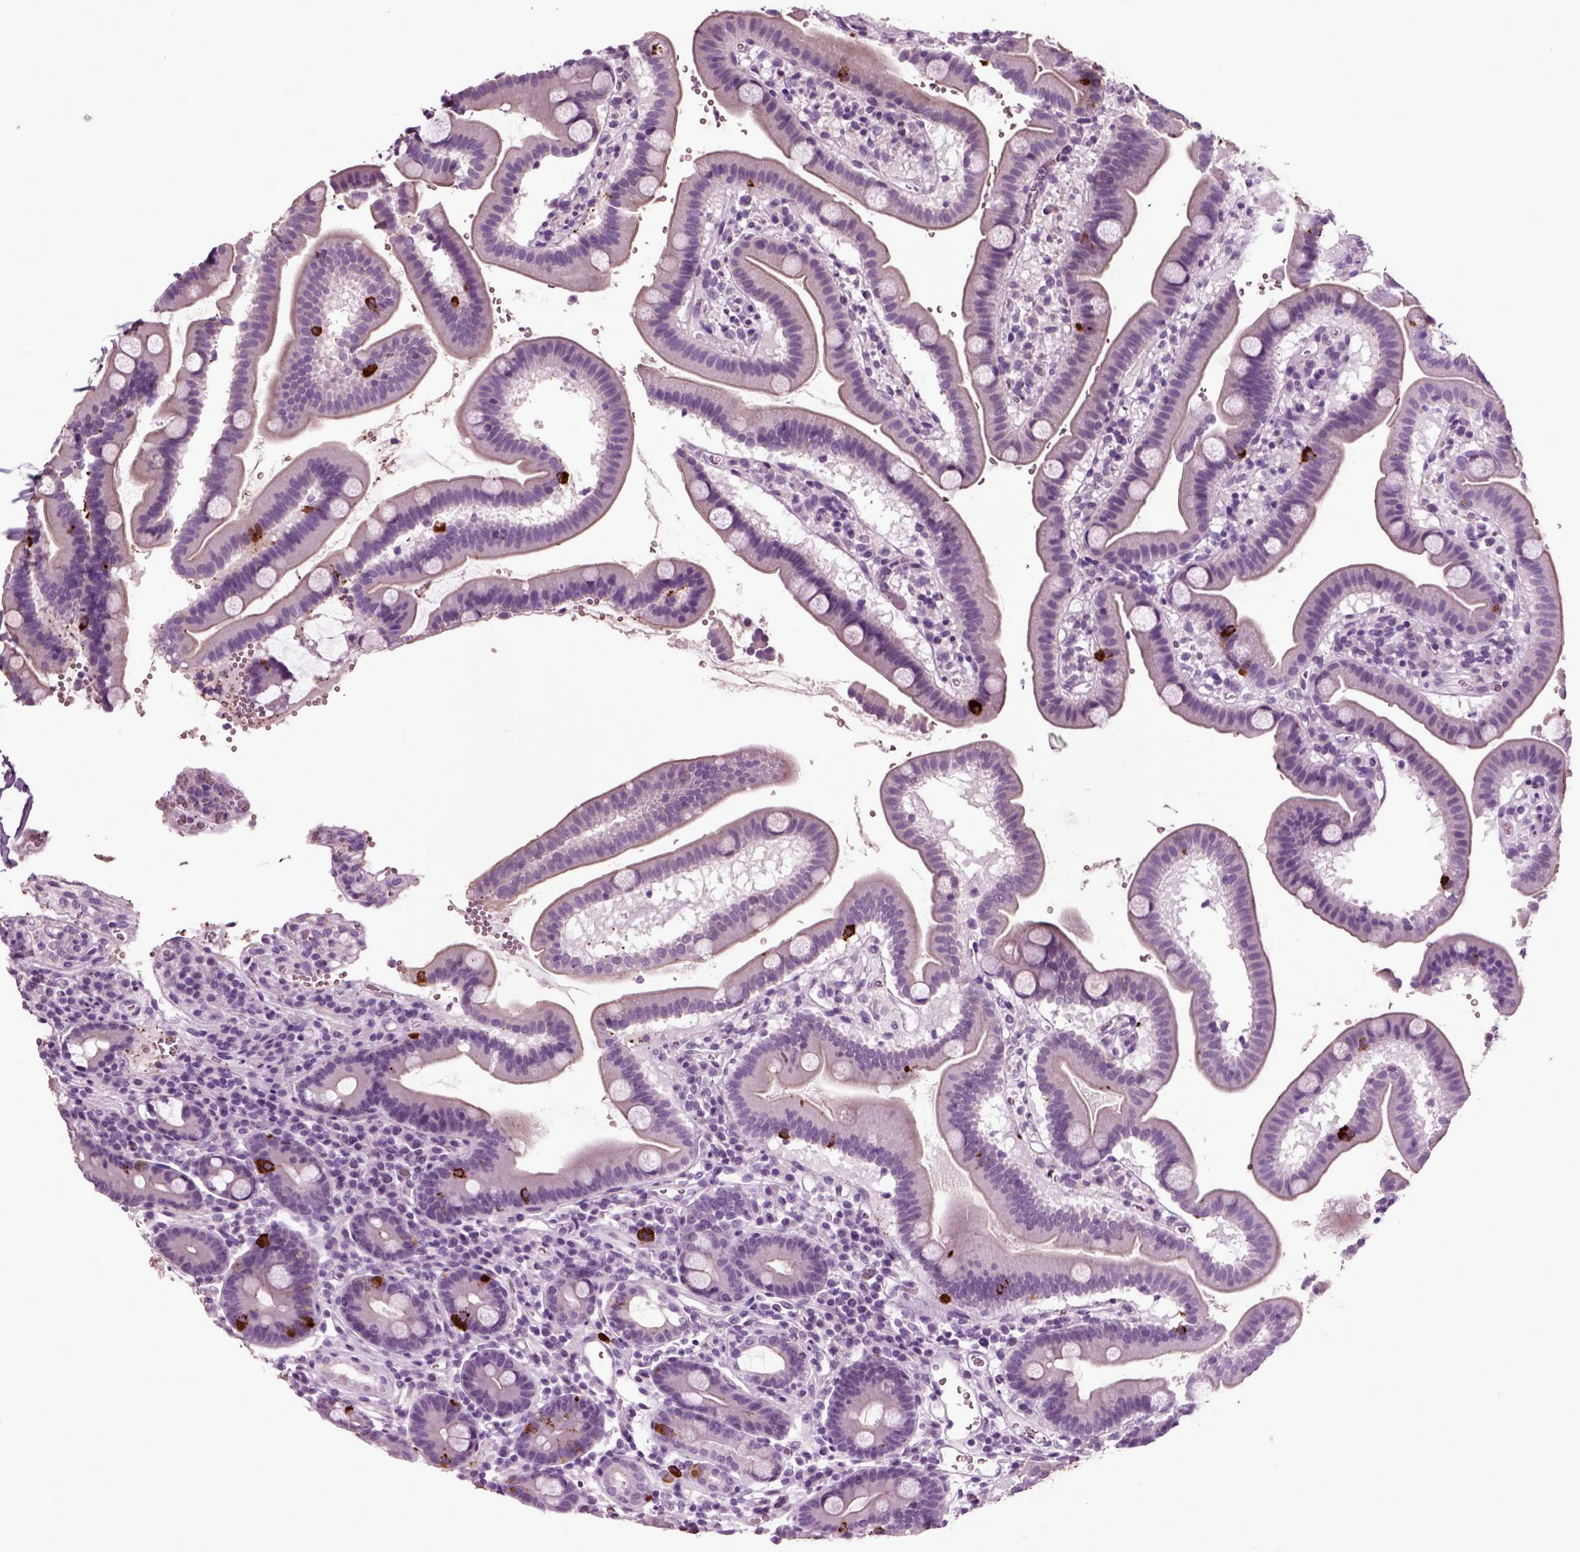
{"staining": {"intensity": "strong", "quantity": "<25%", "location": "cytoplasmic/membranous"}, "tissue": "duodenum", "cell_type": "Glandular cells", "image_type": "normal", "snomed": [{"axis": "morphology", "description": "Normal tissue, NOS"}, {"axis": "topography", "description": "Duodenum"}], "caption": "Immunohistochemical staining of benign human duodenum shows <25% levels of strong cytoplasmic/membranous protein staining in approximately <25% of glandular cells.", "gene": "CHGB", "patient": {"sex": "male", "age": 59}}